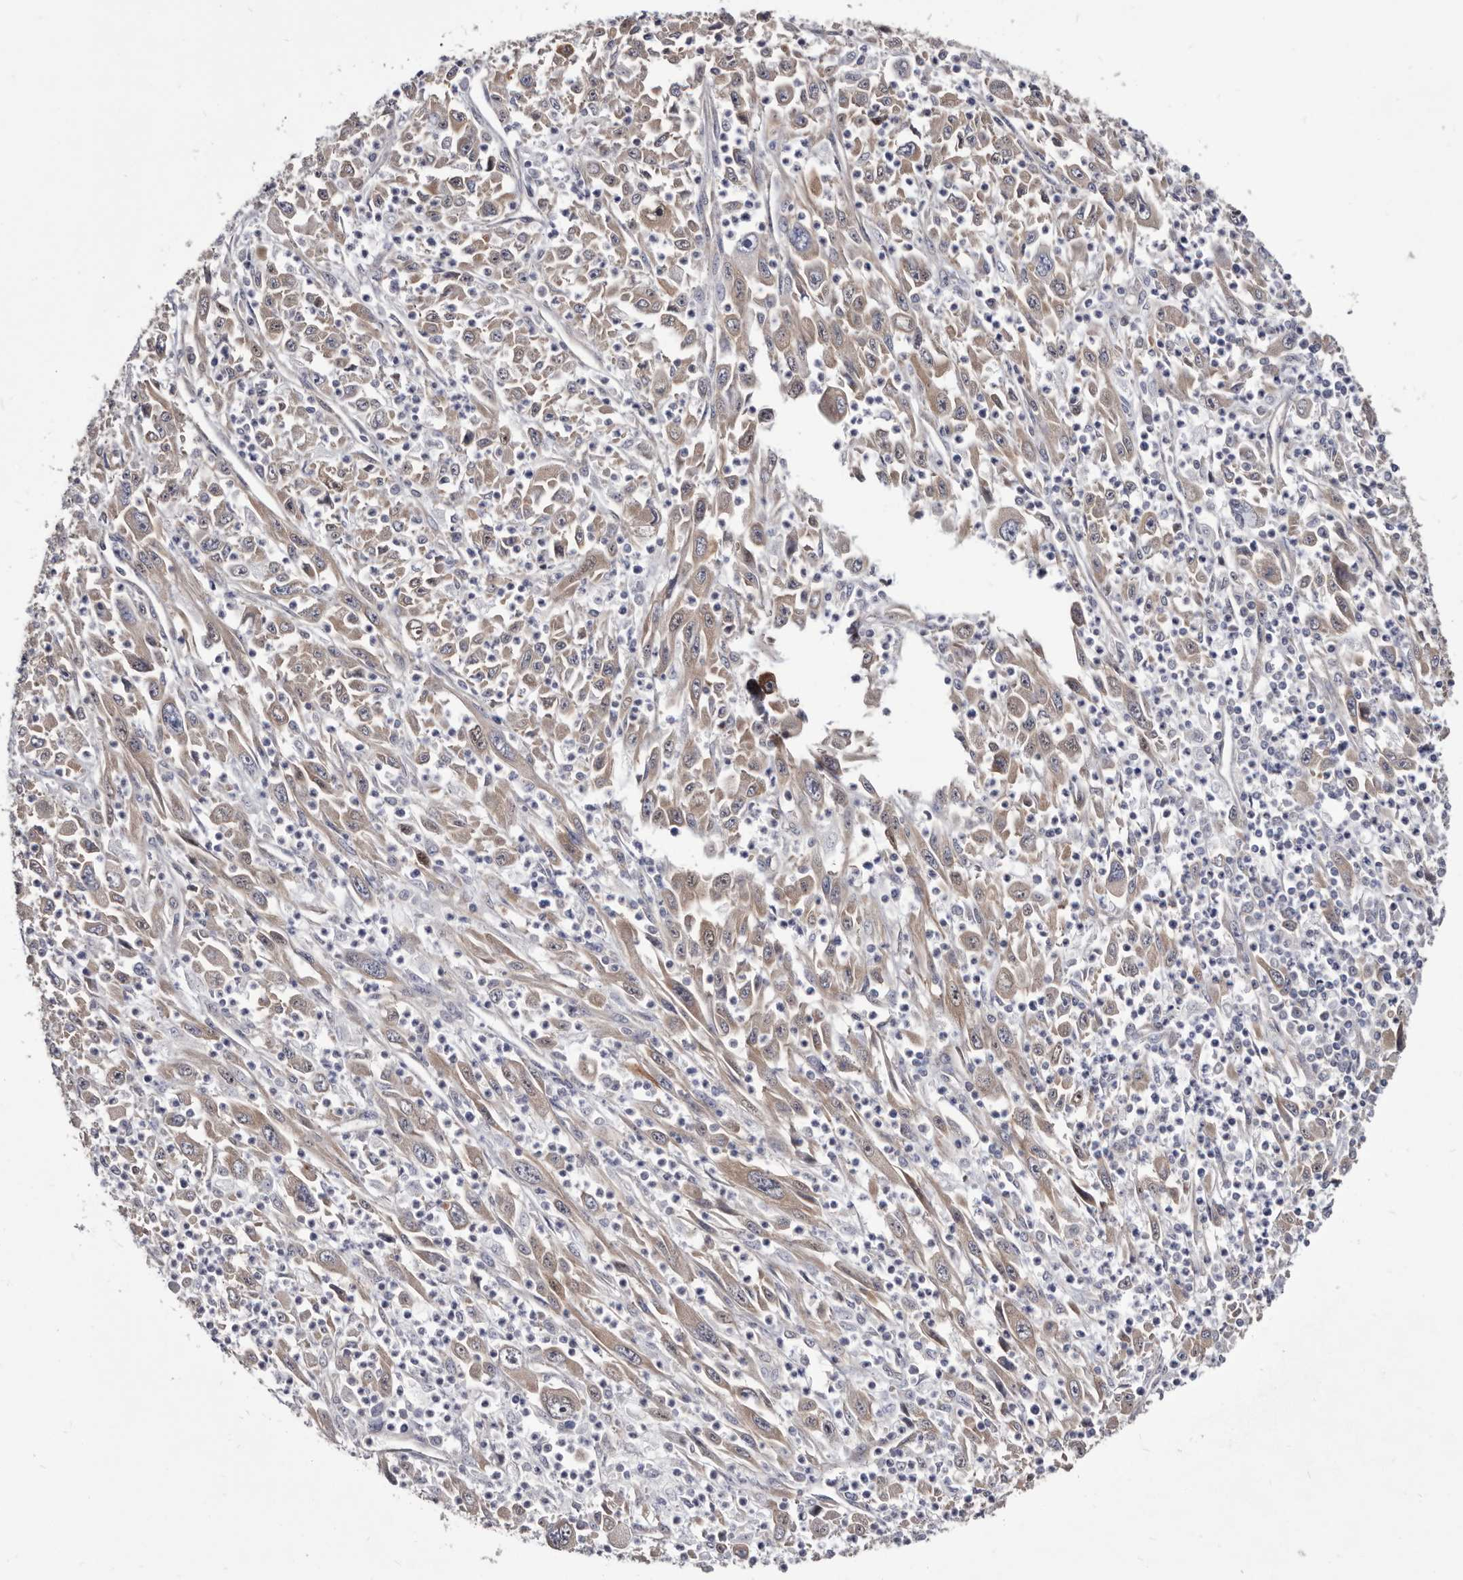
{"staining": {"intensity": "moderate", "quantity": ">75%", "location": "cytoplasmic/membranous"}, "tissue": "melanoma", "cell_type": "Tumor cells", "image_type": "cancer", "snomed": [{"axis": "morphology", "description": "Malignant melanoma, Metastatic site"}, {"axis": "topography", "description": "Skin"}], "caption": "This photomicrograph shows malignant melanoma (metastatic site) stained with IHC to label a protein in brown. The cytoplasmic/membranous of tumor cells show moderate positivity for the protein. Nuclei are counter-stained blue.", "gene": "ABCF2", "patient": {"sex": "female", "age": 56}}